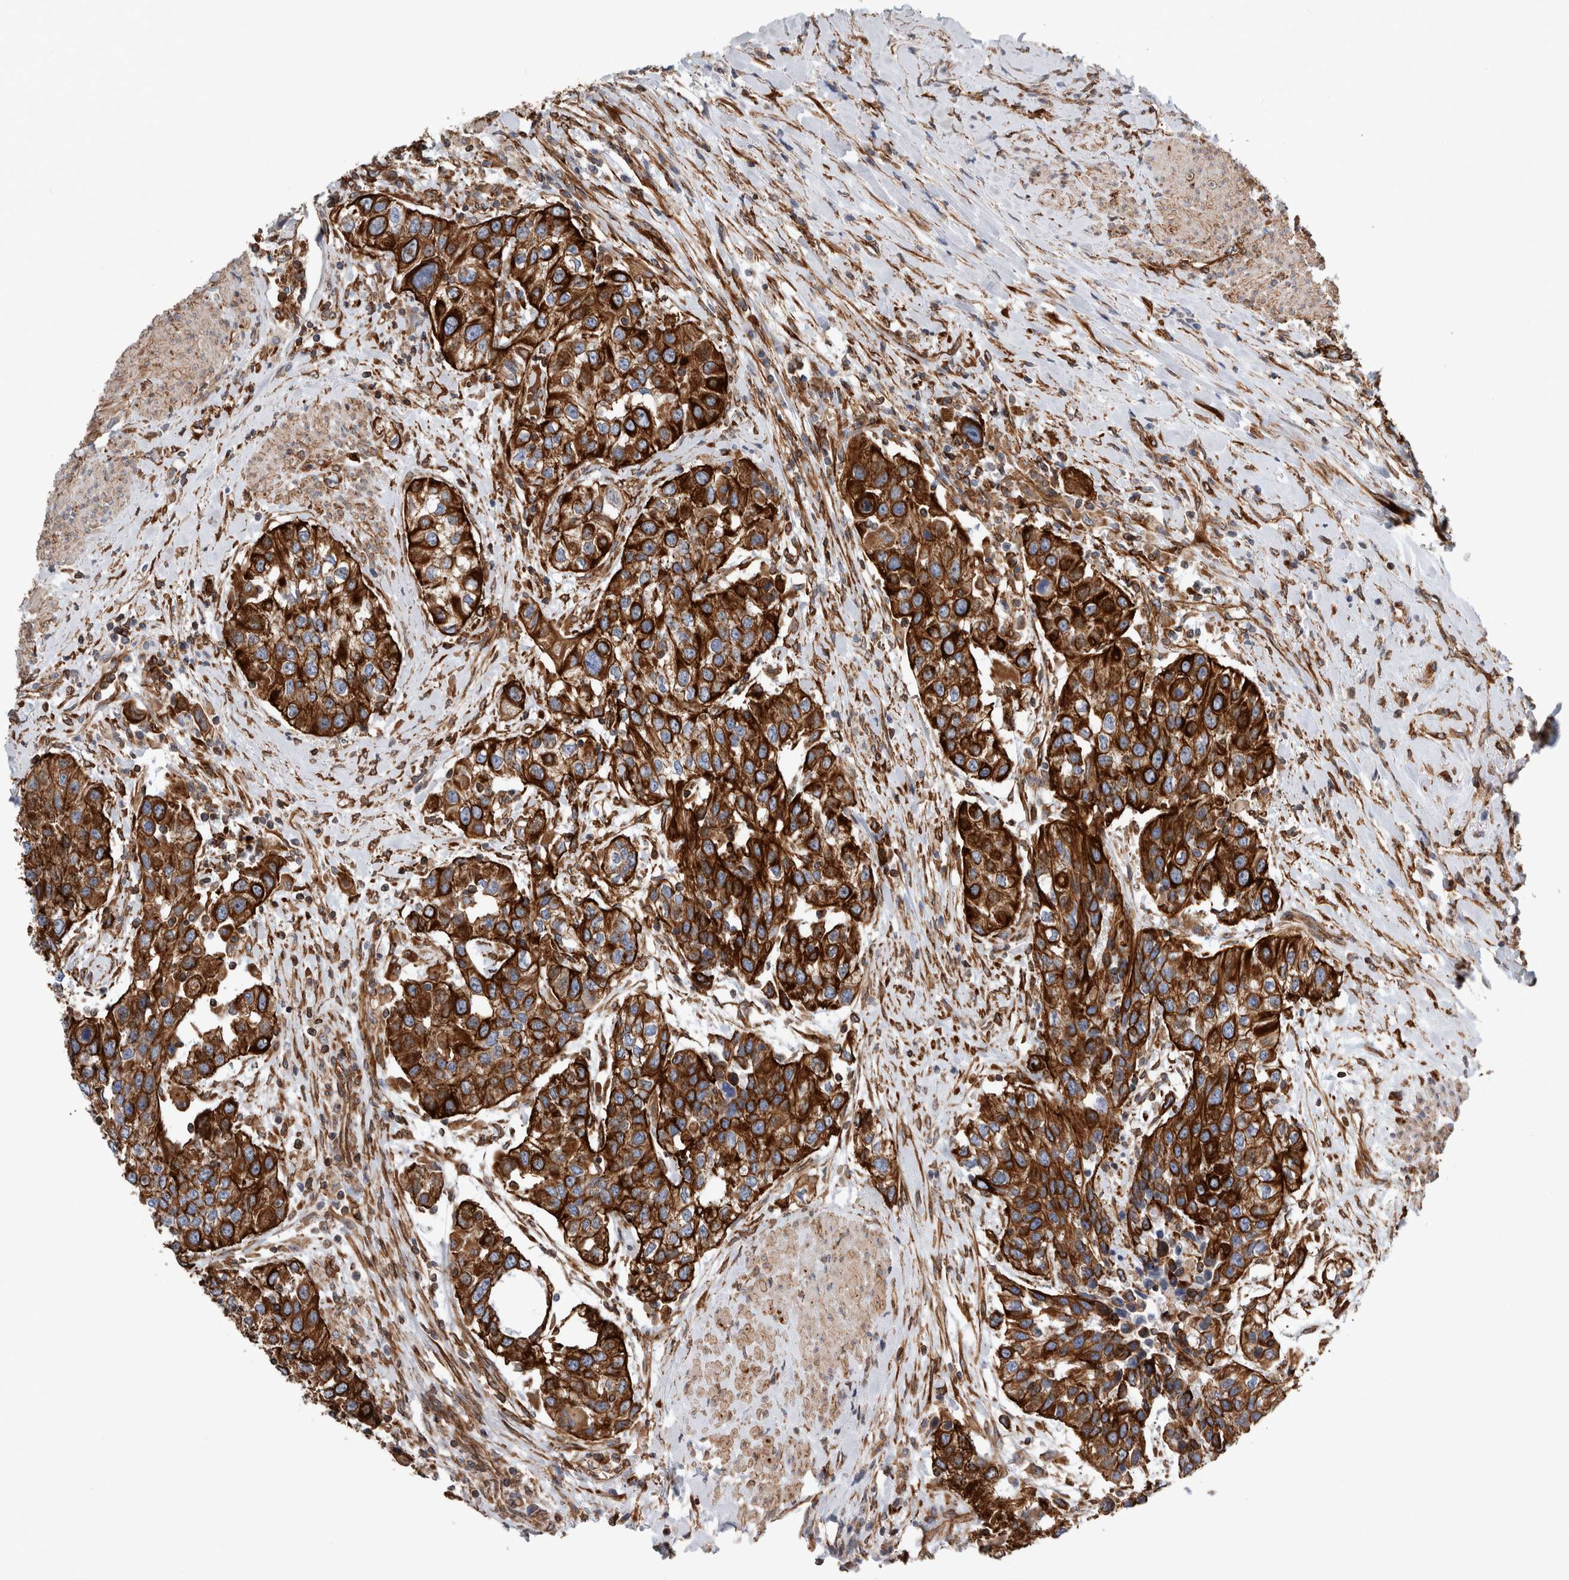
{"staining": {"intensity": "strong", "quantity": ">75%", "location": "cytoplasmic/membranous"}, "tissue": "urothelial cancer", "cell_type": "Tumor cells", "image_type": "cancer", "snomed": [{"axis": "morphology", "description": "Urothelial carcinoma, High grade"}, {"axis": "topography", "description": "Urinary bladder"}], "caption": "About >75% of tumor cells in high-grade urothelial carcinoma show strong cytoplasmic/membranous protein positivity as visualized by brown immunohistochemical staining.", "gene": "PLEC", "patient": {"sex": "female", "age": 80}}